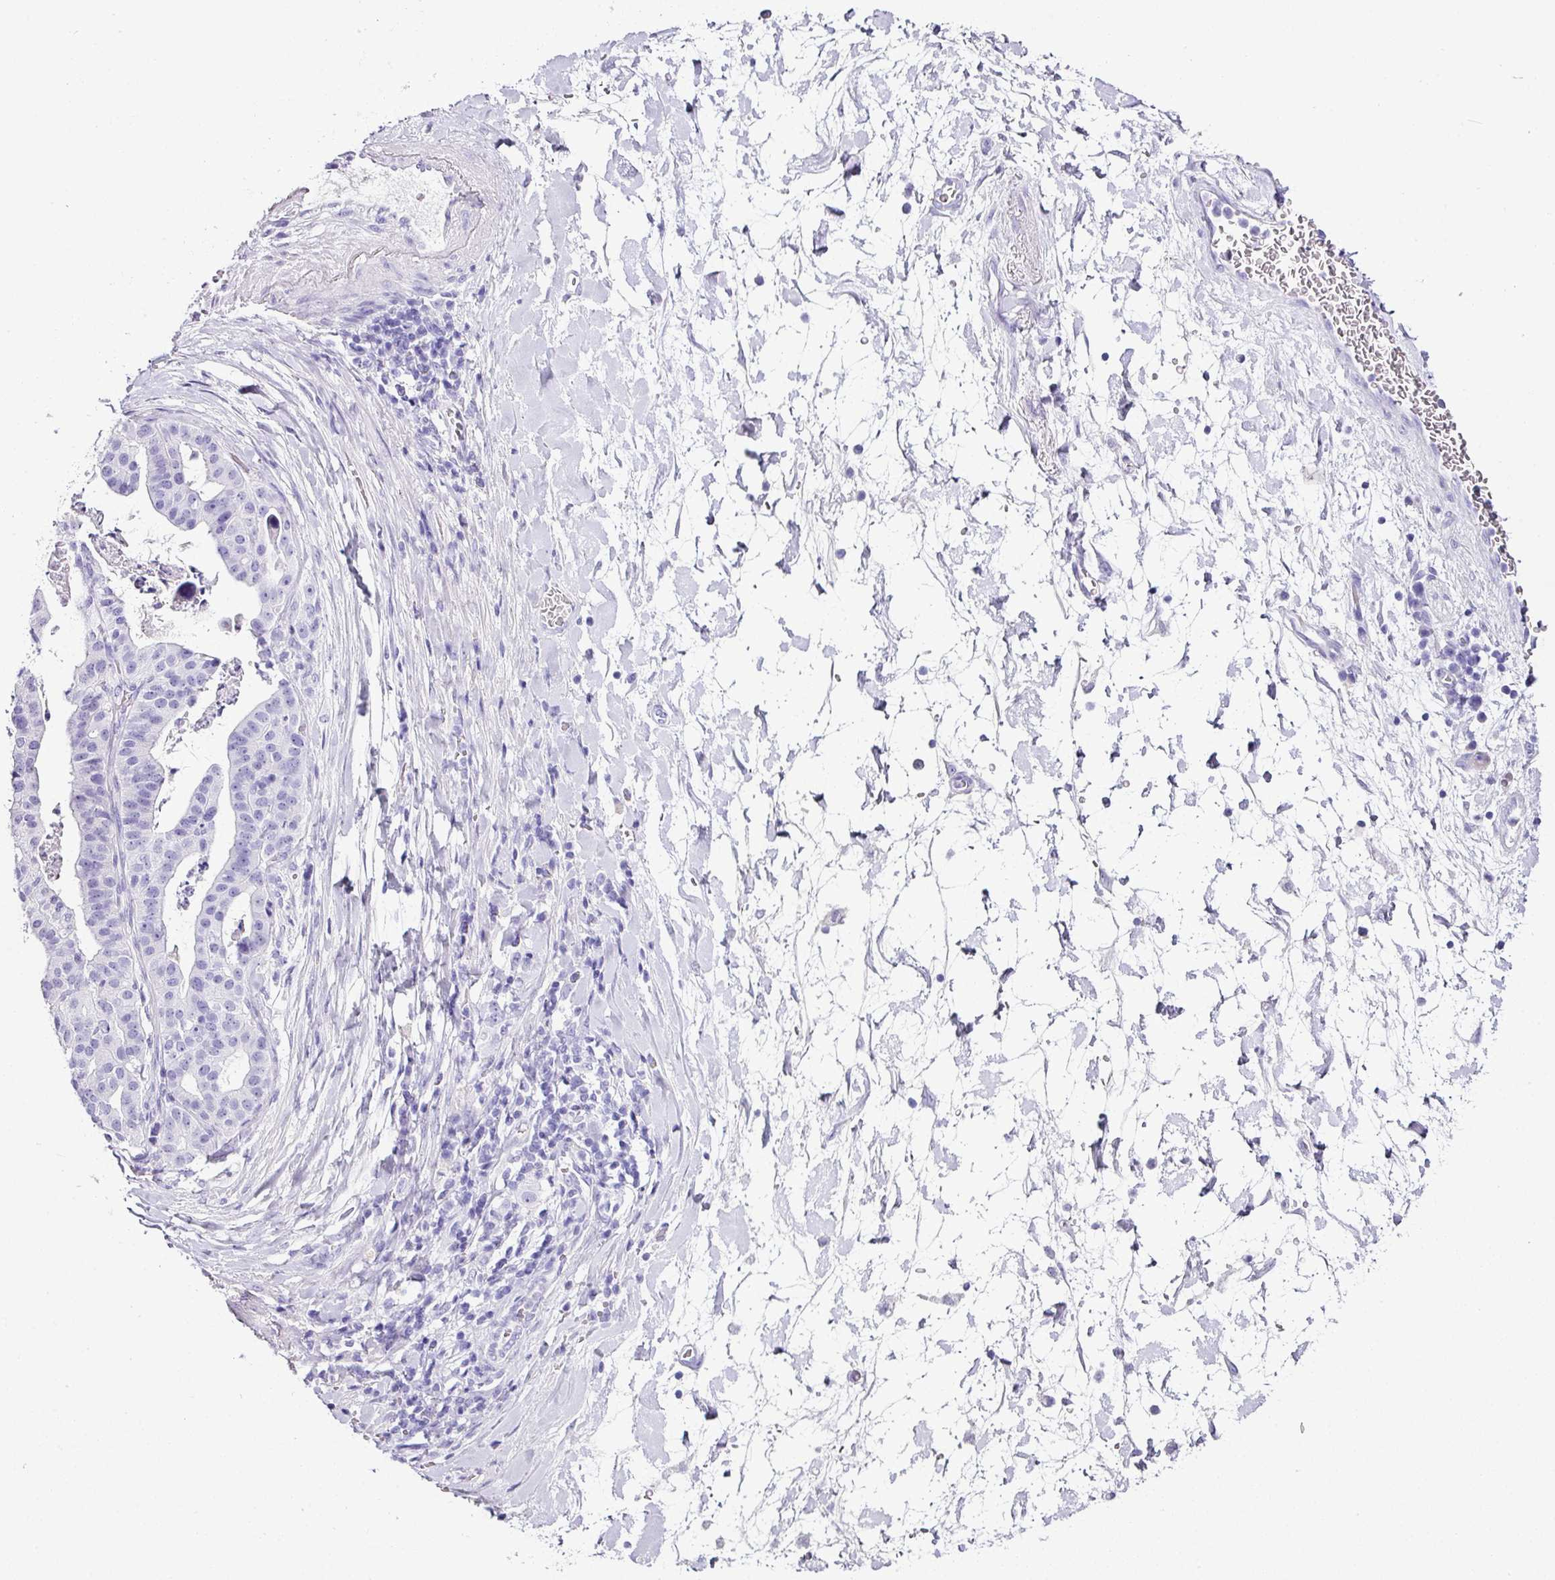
{"staining": {"intensity": "negative", "quantity": "none", "location": "none"}, "tissue": "stomach cancer", "cell_type": "Tumor cells", "image_type": "cancer", "snomed": [{"axis": "morphology", "description": "Adenocarcinoma, NOS"}, {"axis": "topography", "description": "Stomach"}], "caption": "IHC of stomach cancer (adenocarcinoma) displays no expression in tumor cells. (DAB IHC with hematoxylin counter stain).", "gene": "NAPSA", "patient": {"sex": "male", "age": 48}}